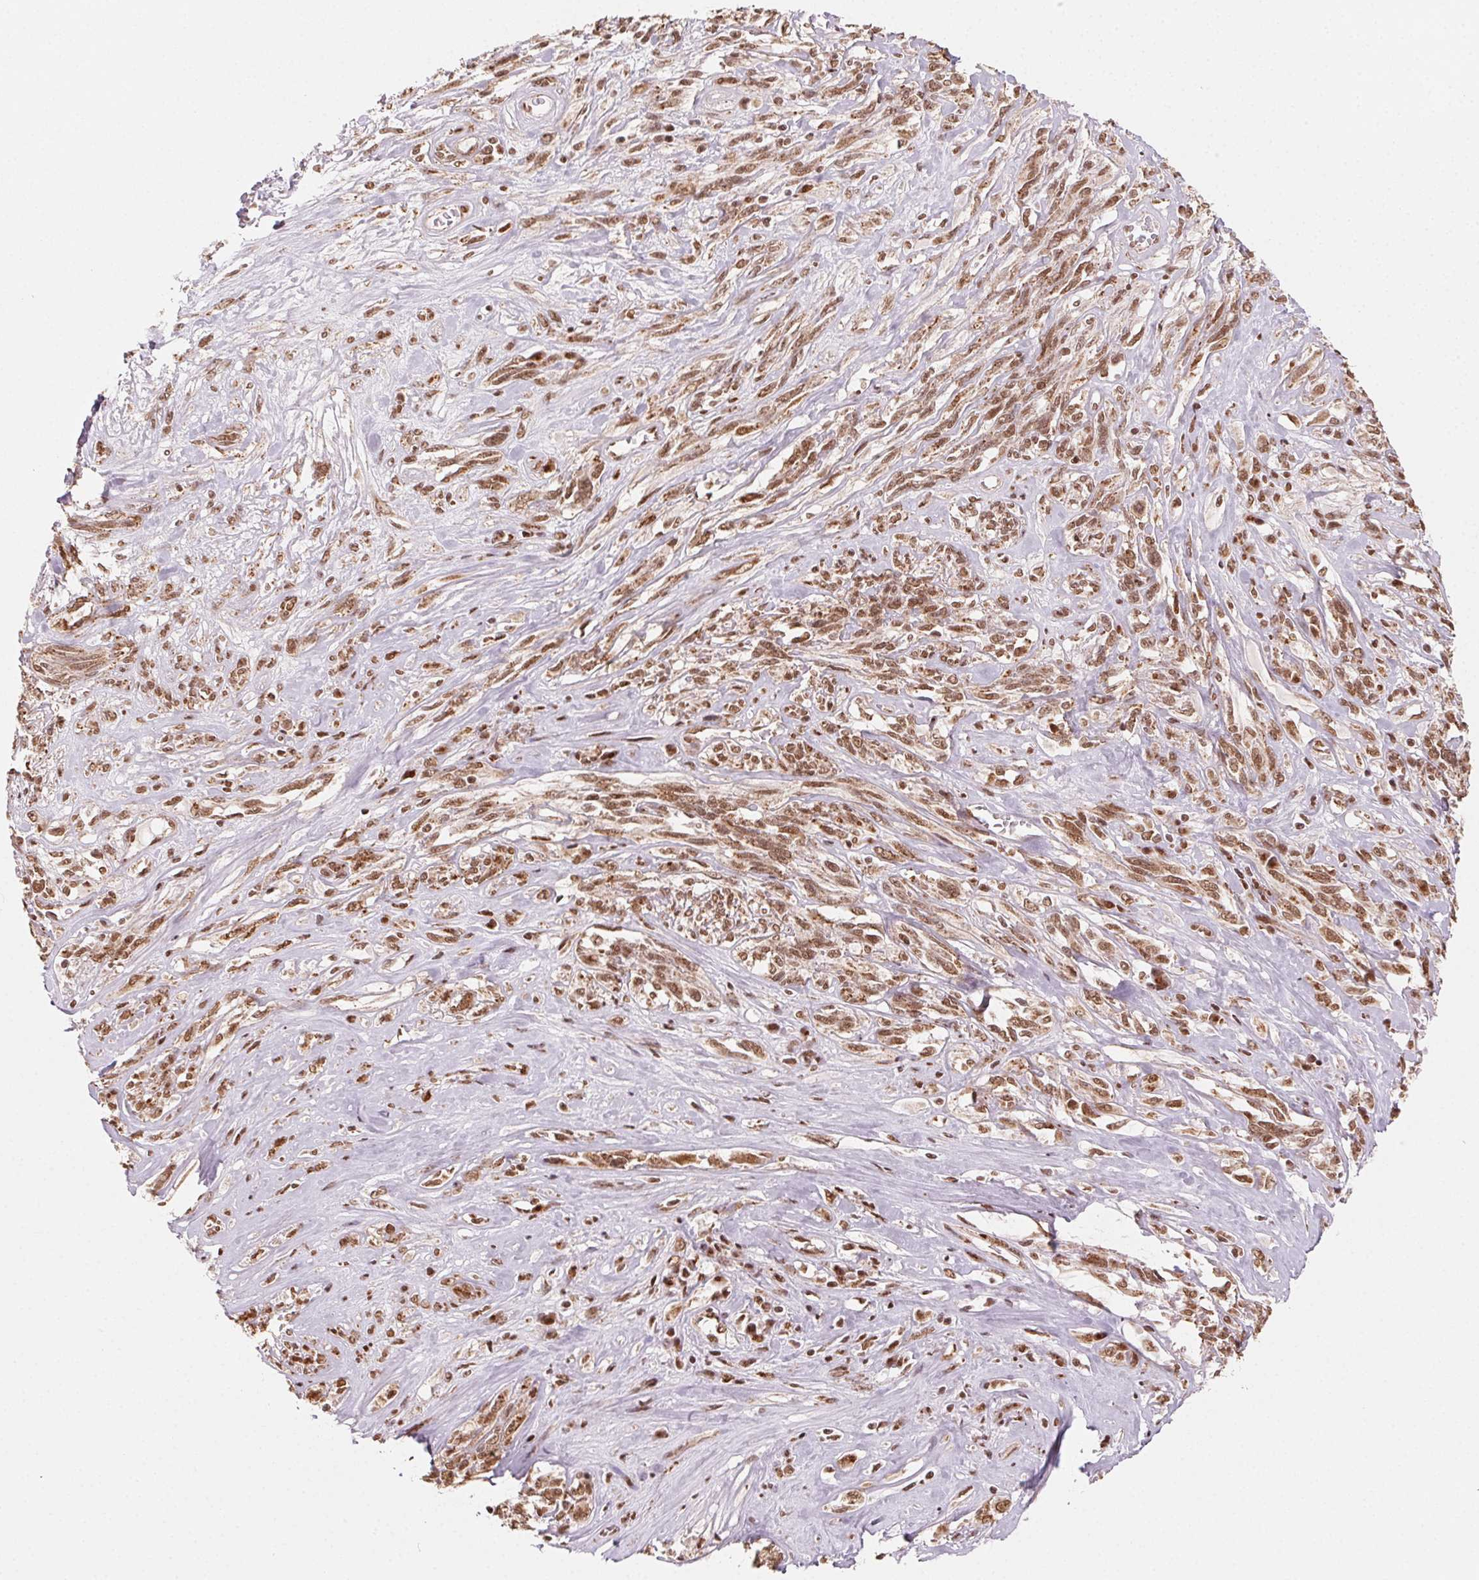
{"staining": {"intensity": "moderate", "quantity": ">75%", "location": "nuclear"}, "tissue": "melanoma", "cell_type": "Tumor cells", "image_type": "cancer", "snomed": [{"axis": "morphology", "description": "Malignant melanoma, NOS"}, {"axis": "topography", "description": "Skin"}], "caption": "Immunohistochemistry (IHC) image of neoplastic tissue: malignant melanoma stained using immunohistochemistry (IHC) displays medium levels of moderate protein expression localized specifically in the nuclear of tumor cells, appearing as a nuclear brown color.", "gene": "TOPORS", "patient": {"sex": "female", "age": 91}}